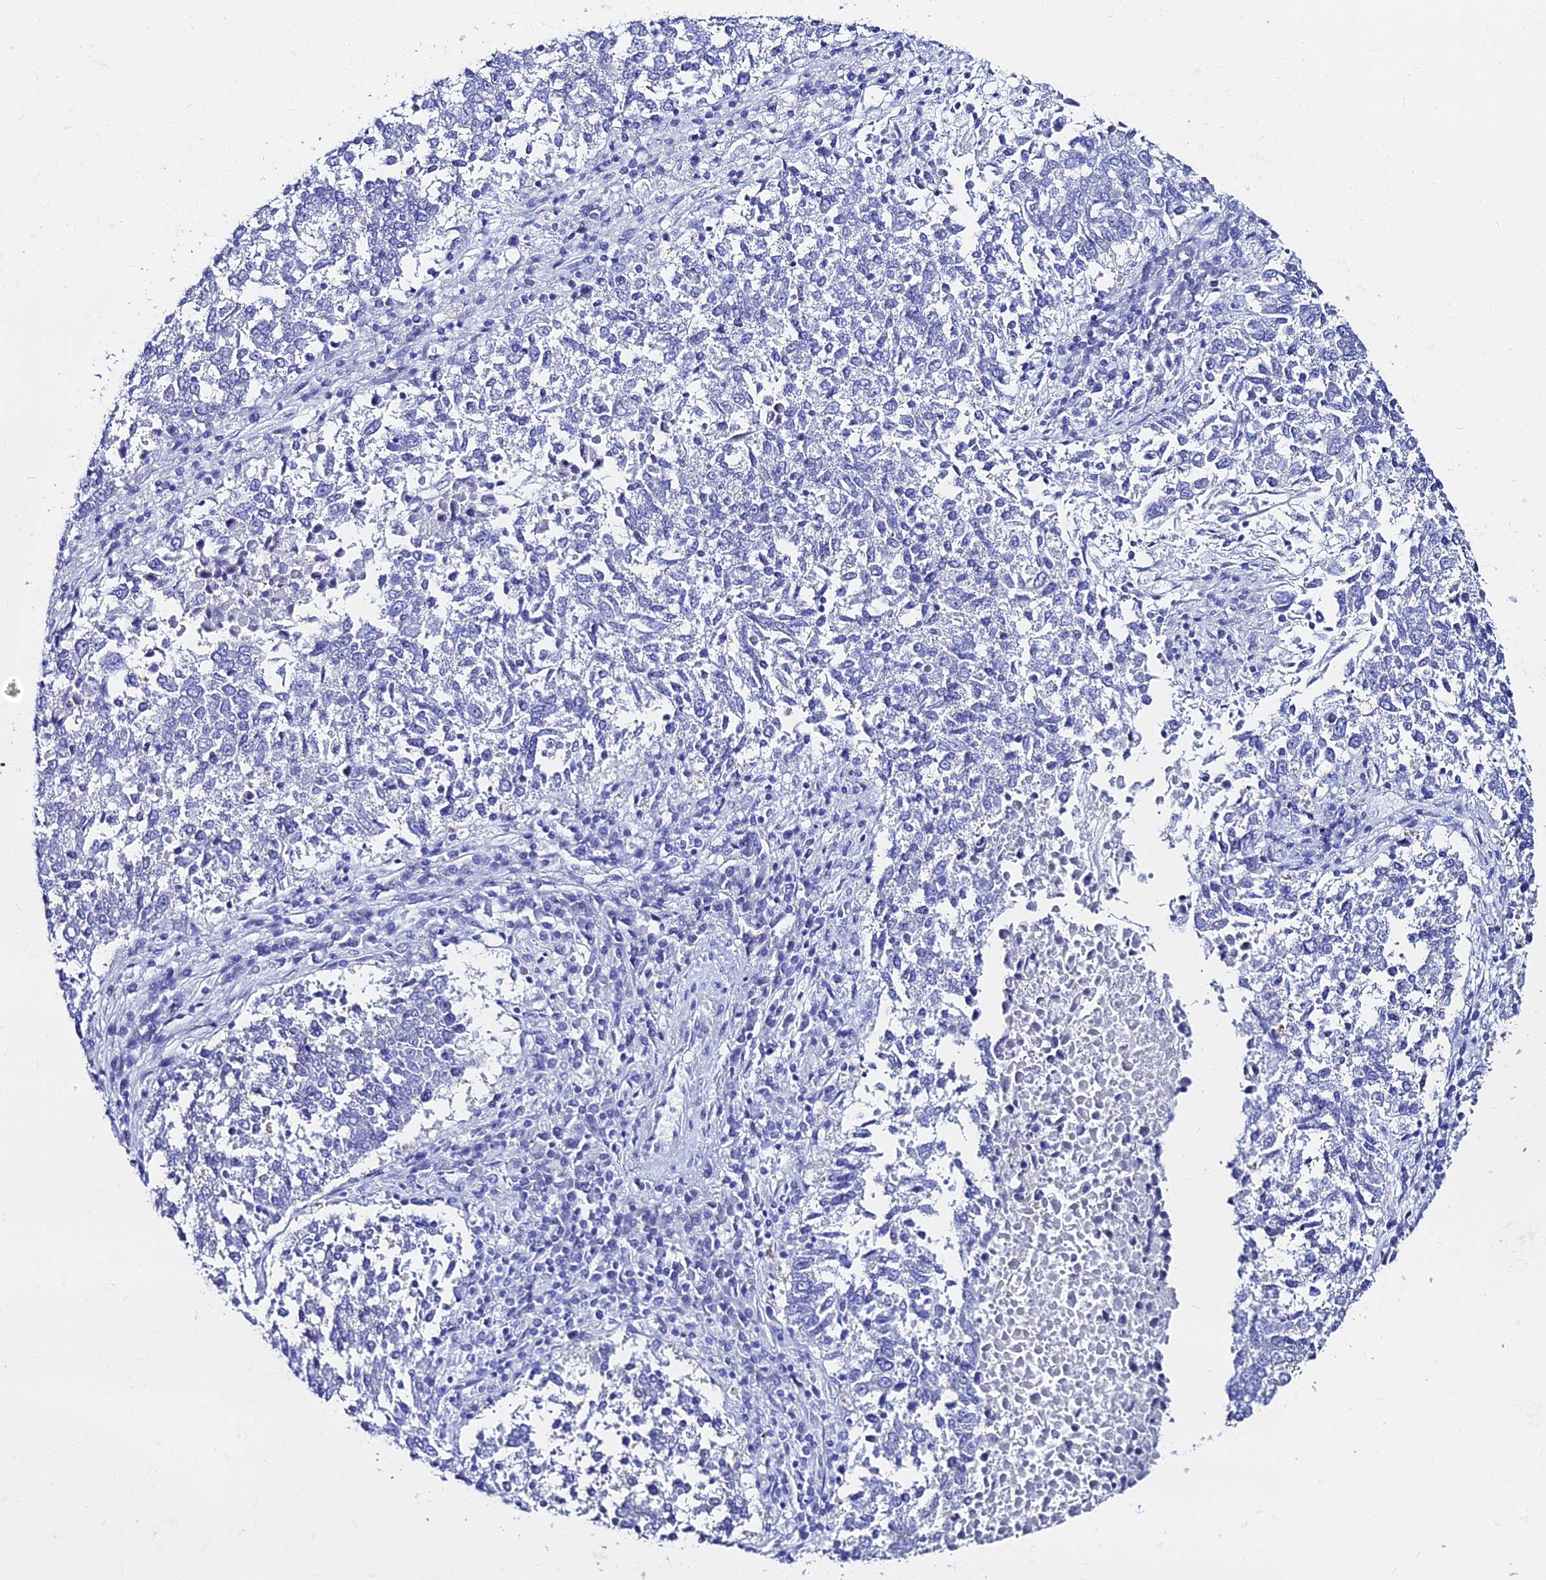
{"staining": {"intensity": "negative", "quantity": "none", "location": "none"}, "tissue": "lung cancer", "cell_type": "Tumor cells", "image_type": "cancer", "snomed": [{"axis": "morphology", "description": "Squamous cell carcinoma, NOS"}, {"axis": "topography", "description": "Lung"}], "caption": "This photomicrograph is of squamous cell carcinoma (lung) stained with immunohistochemistry to label a protein in brown with the nuclei are counter-stained blue. There is no positivity in tumor cells.", "gene": "HSPA1L", "patient": {"sex": "male", "age": 73}}